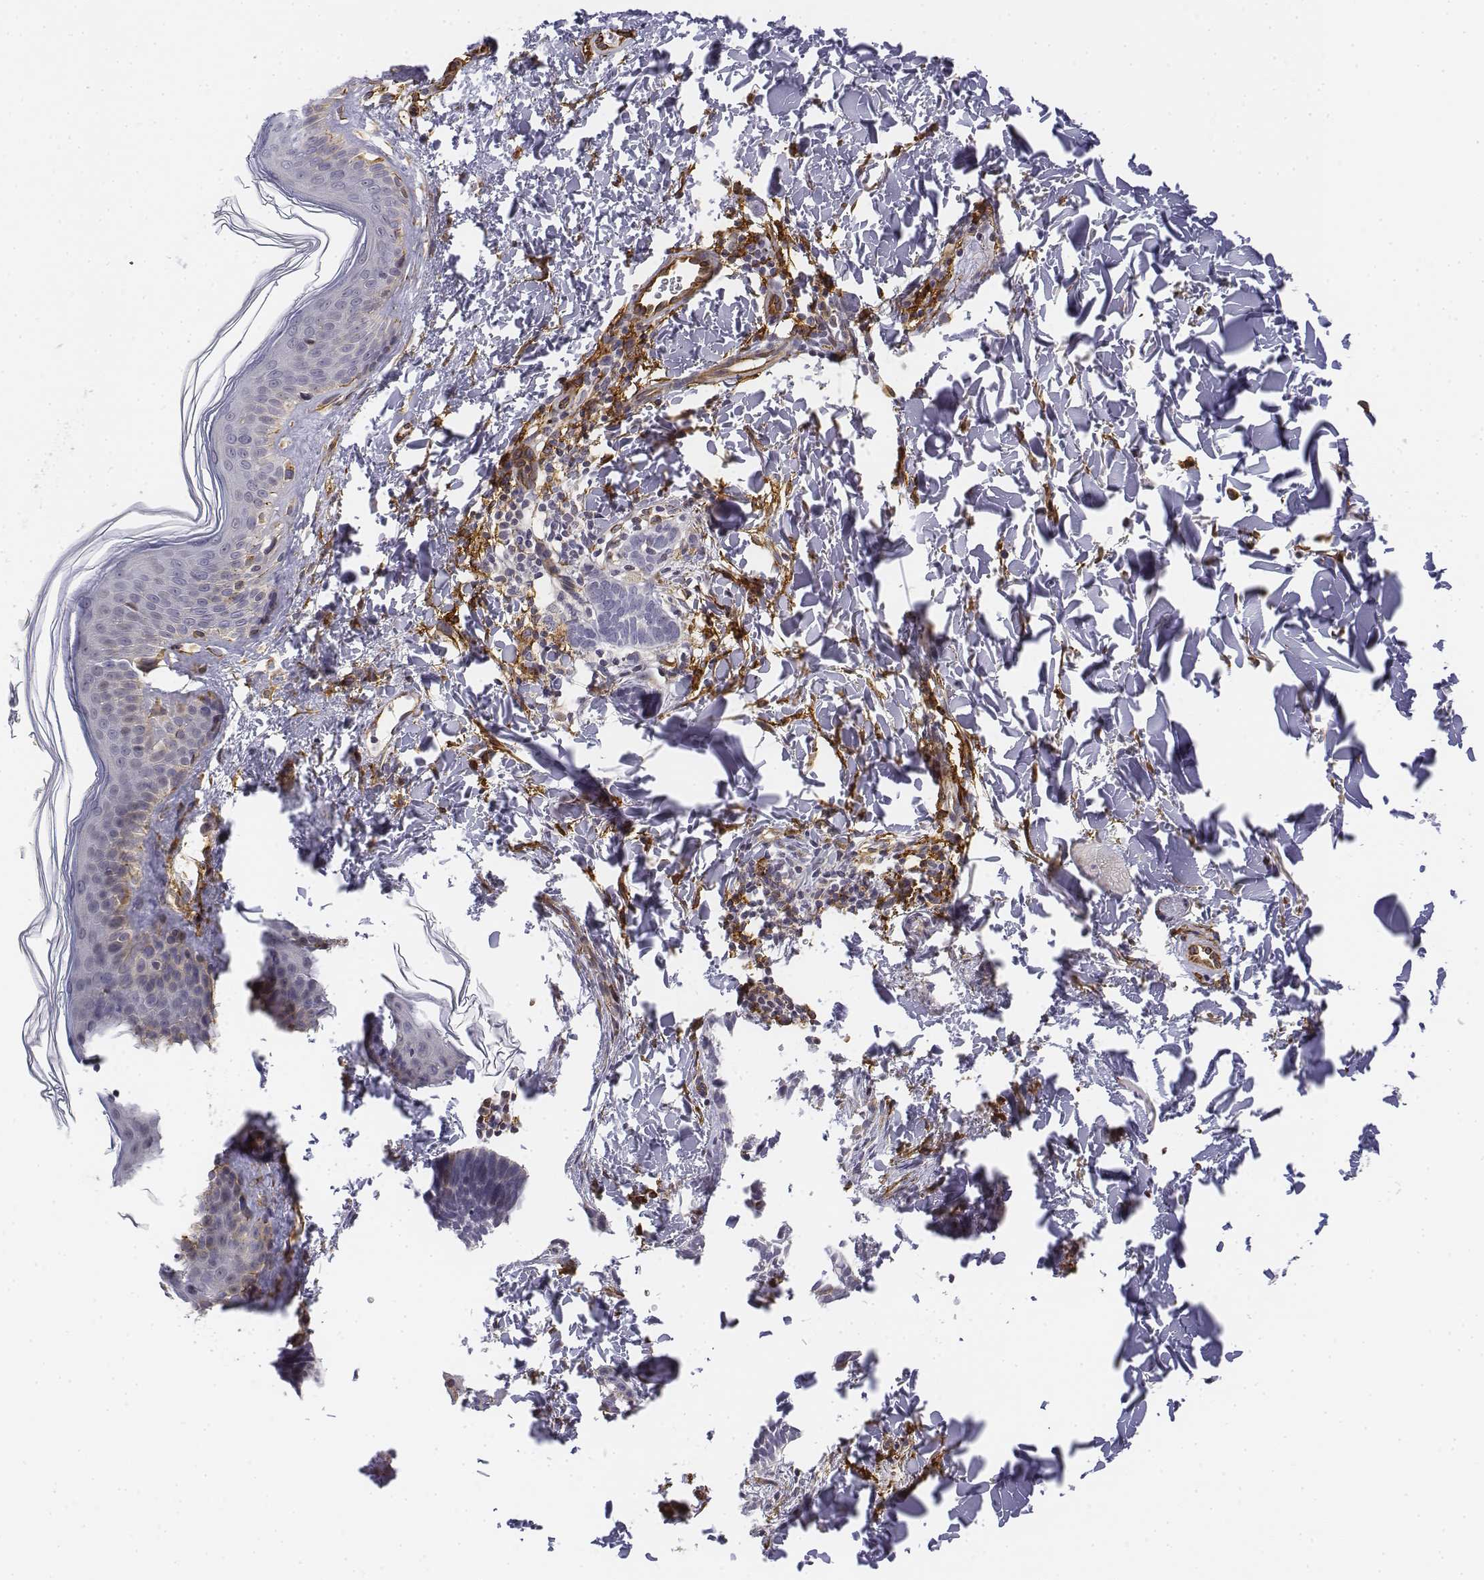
{"staining": {"intensity": "negative", "quantity": "none", "location": "none"}, "tissue": "skin cancer", "cell_type": "Tumor cells", "image_type": "cancer", "snomed": [{"axis": "morphology", "description": "Normal tissue, NOS"}, {"axis": "morphology", "description": "Basal cell carcinoma"}, {"axis": "topography", "description": "Skin"}], "caption": "Immunohistochemistry (IHC) of human skin cancer exhibits no staining in tumor cells.", "gene": "CD14", "patient": {"sex": "male", "age": 46}}